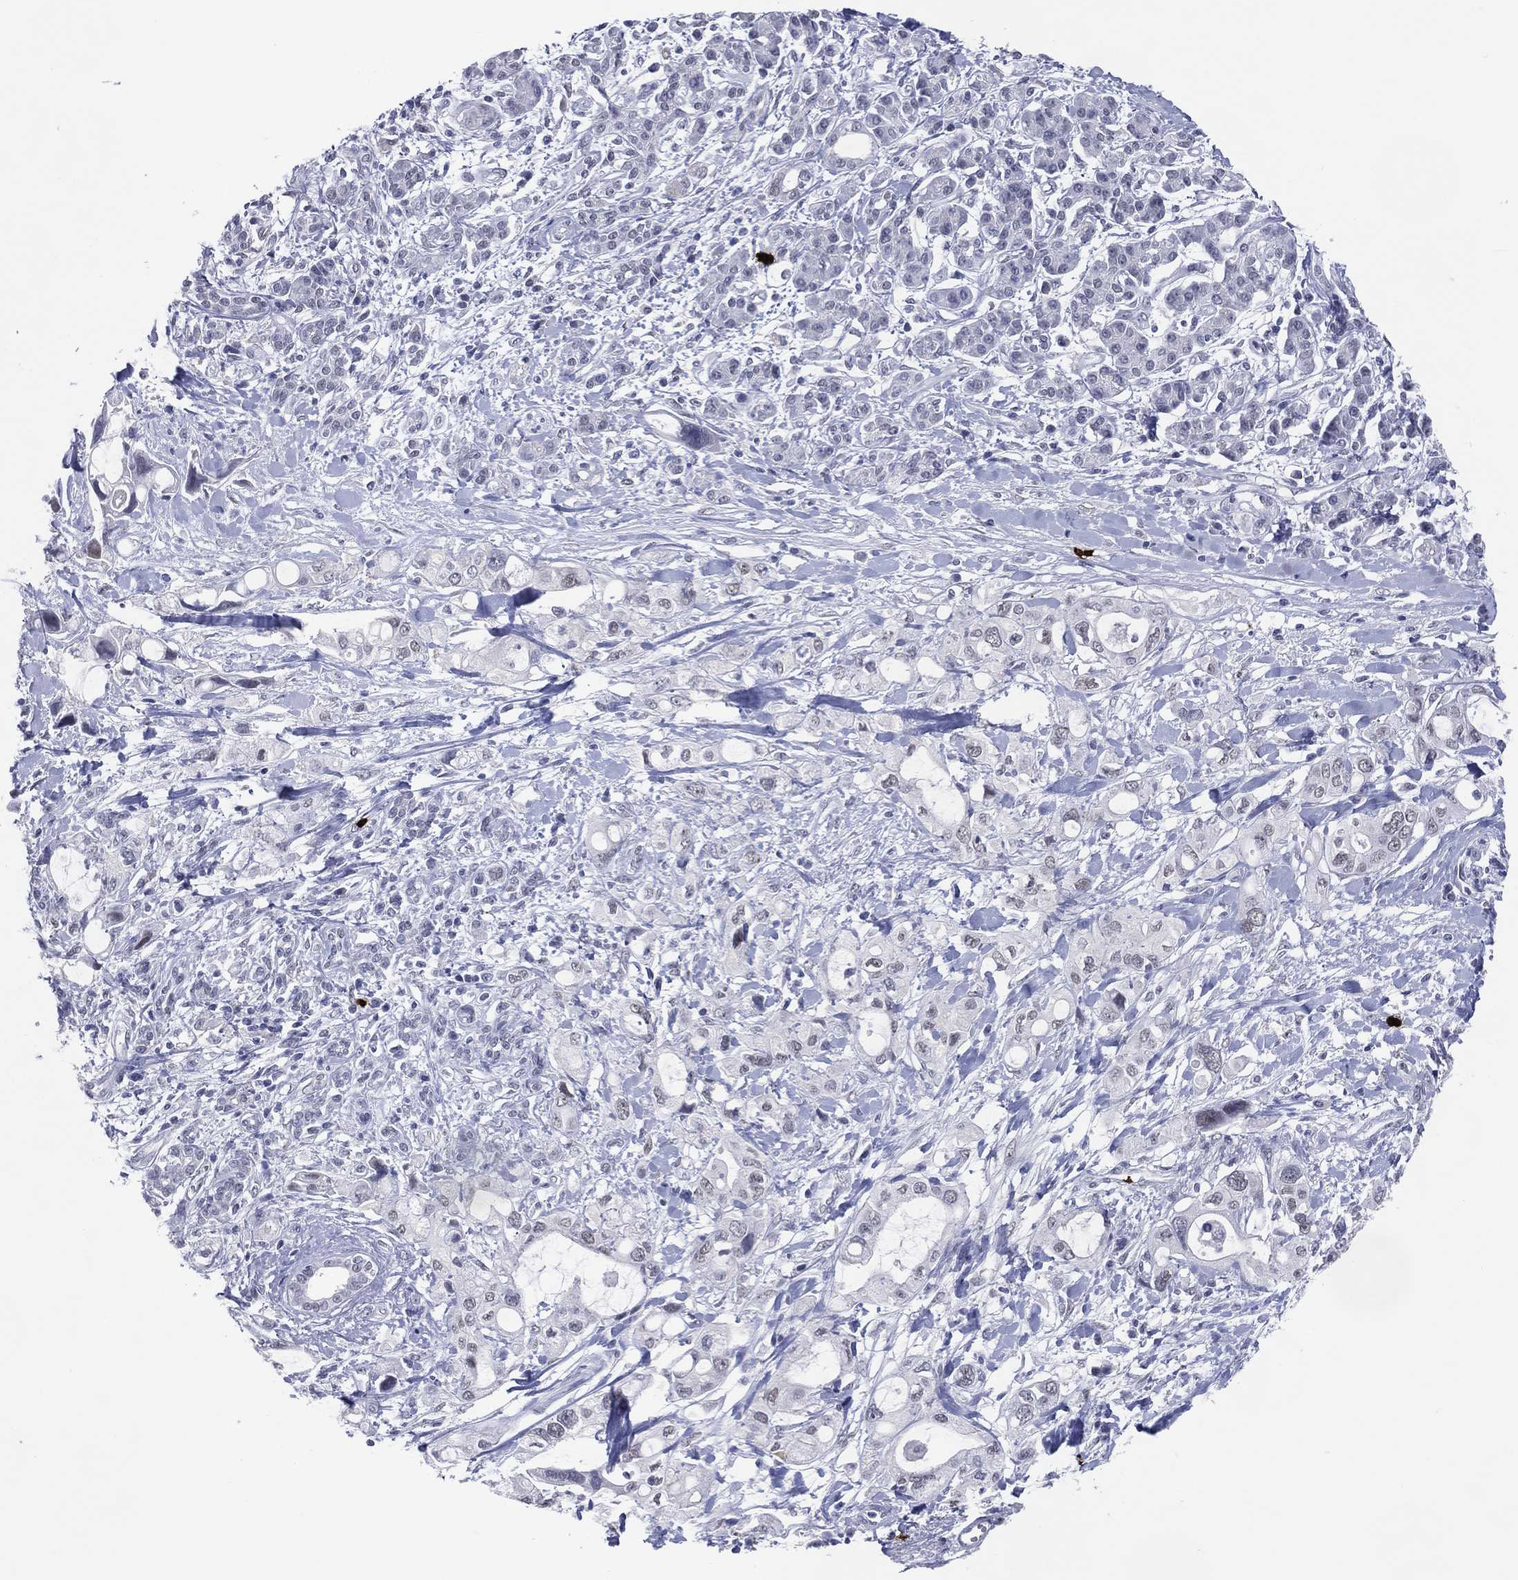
{"staining": {"intensity": "negative", "quantity": "none", "location": "none"}, "tissue": "pancreatic cancer", "cell_type": "Tumor cells", "image_type": "cancer", "snomed": [{"axis": "morphology", "description": "Adenocarcinoma, NOS"}, {"axis": "topography", "description": "Pancreas"}], "caption": "An IHC image of pancreatic adenocarcinoma is shown. There is no staining in tumor cells of pancreatic adenocarcinoma.", "gene": "CFAP58", "patient": {"sex": "female", "age": 56}}